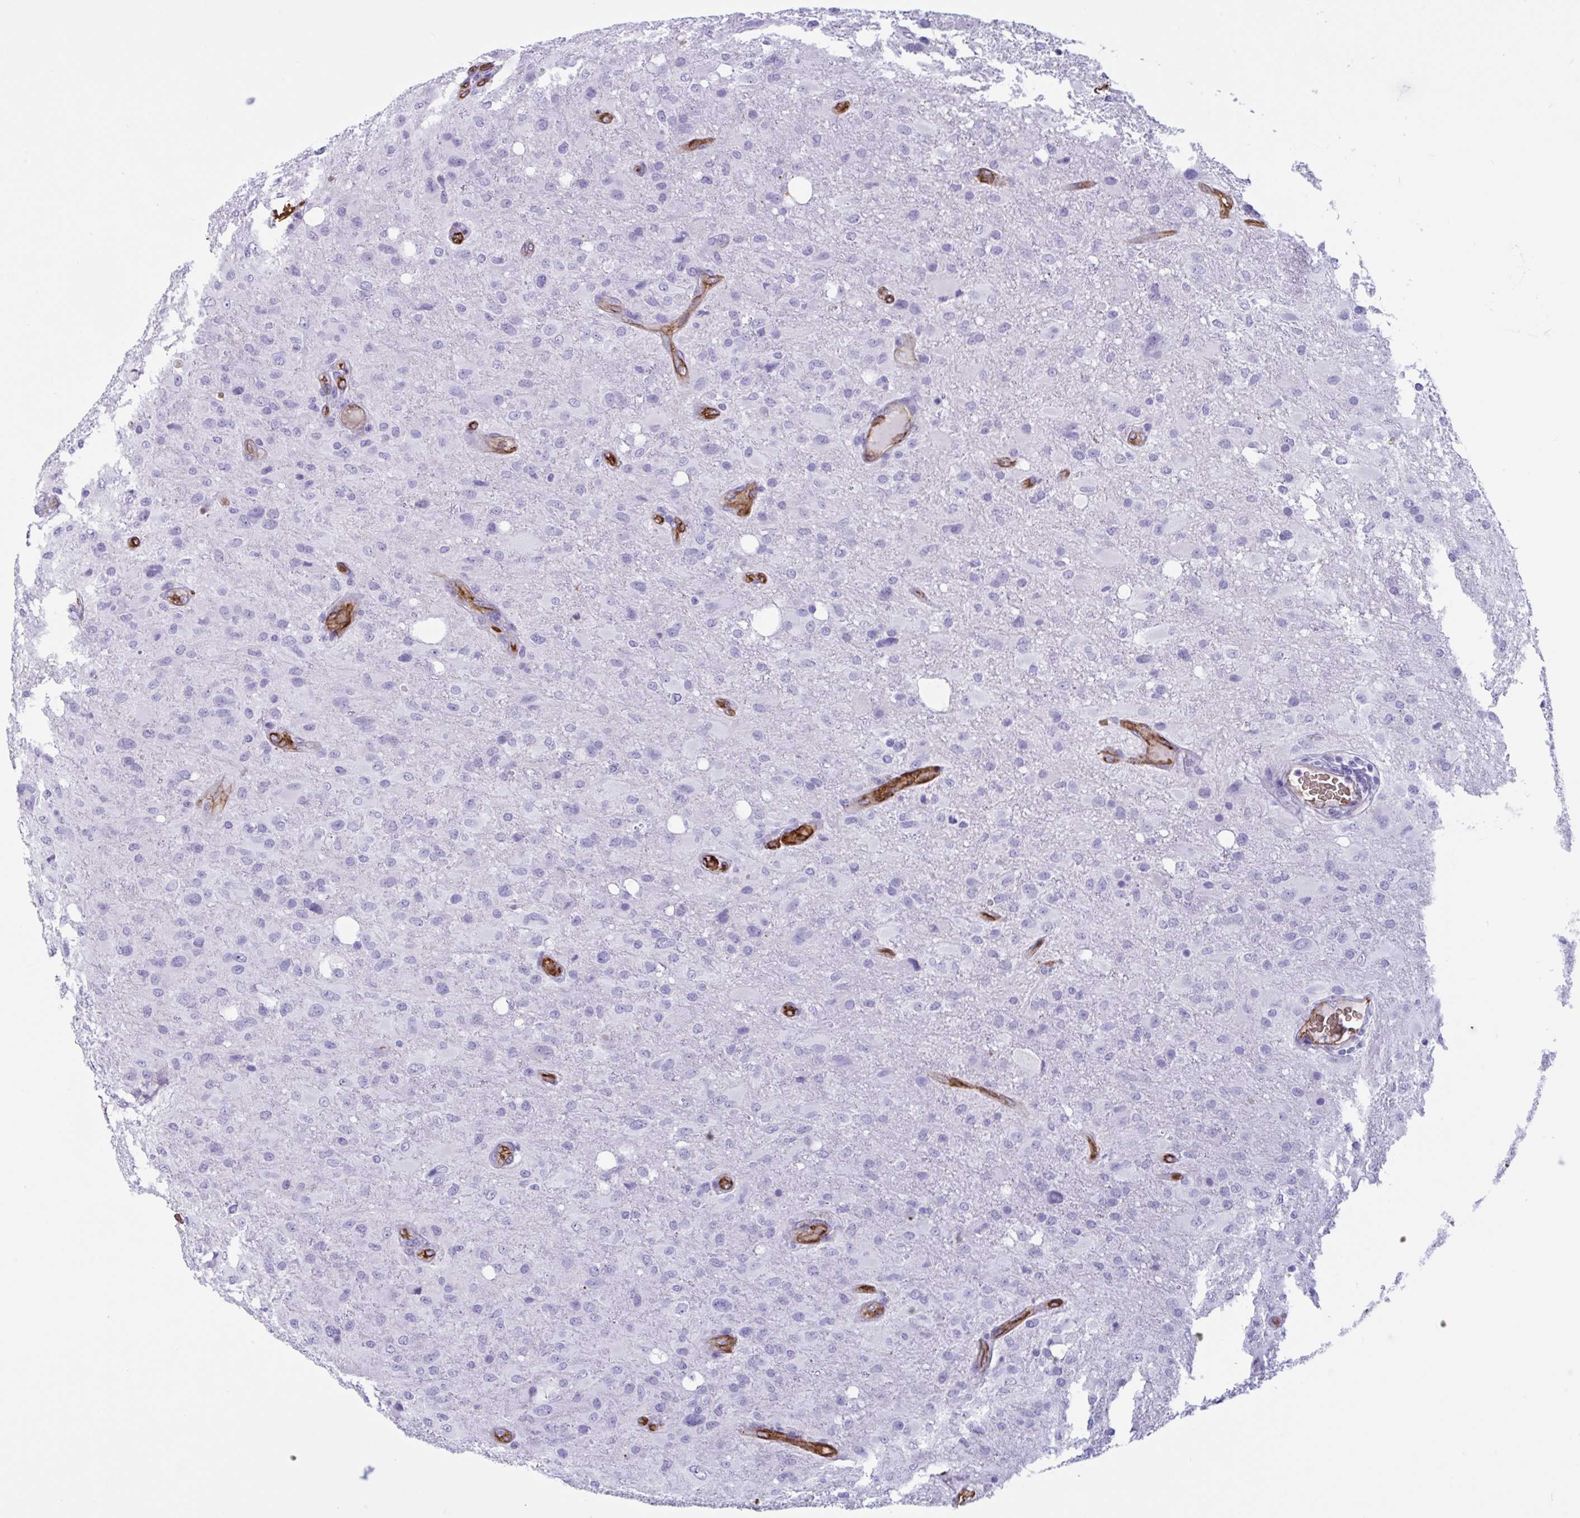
{"staining": {"intensity": "negative", "quantity": "none", "location": "none"}, "tissue": "glioma", "cell_type": "Tumor cells", "image_type": "cancer", "snomed": [{"axis": "morphology", "description": "Glioma, malignant, High grade"}, {"axis": "topography", "description": "Brain"}], "caption": "Tumor cells show no significant expression in malignant glioma (high-grade). (Stains: DAB (3,3'-diaminobenzidine) immunohistochemistry (IHC) with hematoxylin counter stain, Microscopy: brightfield microscopy at high magnification).", "gene": "SLC2A1", "patient": {"sex": "male", "age": 53}}